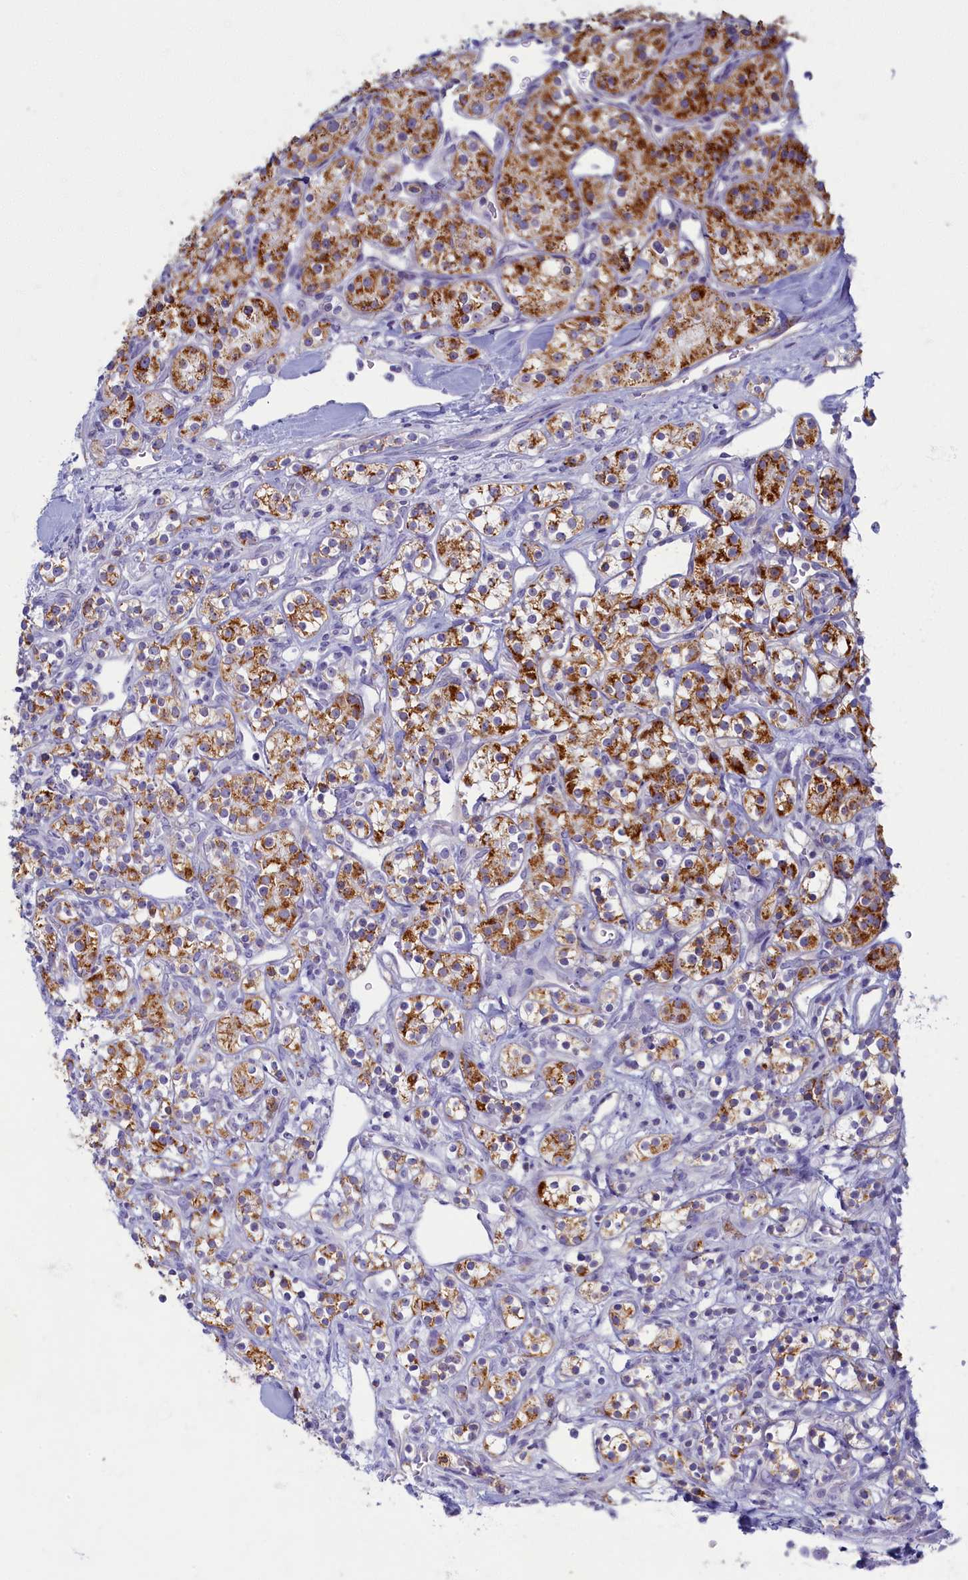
{"staining": {"intensity": "strong", "quantity": ">75%", "location": "cytoplasmic/membranous"}, "tissue": "renal cancer", "cell_type": "Tumor cells", "image_type": "cancer", "snomed": [{"axis": "morphology", "description": "Adenocarcinoma, NOS"}, {"axis": "topography", "description": "Kidney"}], "caption": "Renal cancer (adenocarcinoma) tissue demonstrates strong cytoplasmic/membranous staining in about >75% of tumor cells The staining was performed using DAB (3,3'-diaminobenzidine) to visualize the protein expression in brown, while the nuclei were stained in blue with hematoxylin (Magnification: 20x).", "gene": "OCIAD2", "patient": {"sex": "male", "age": 77}}